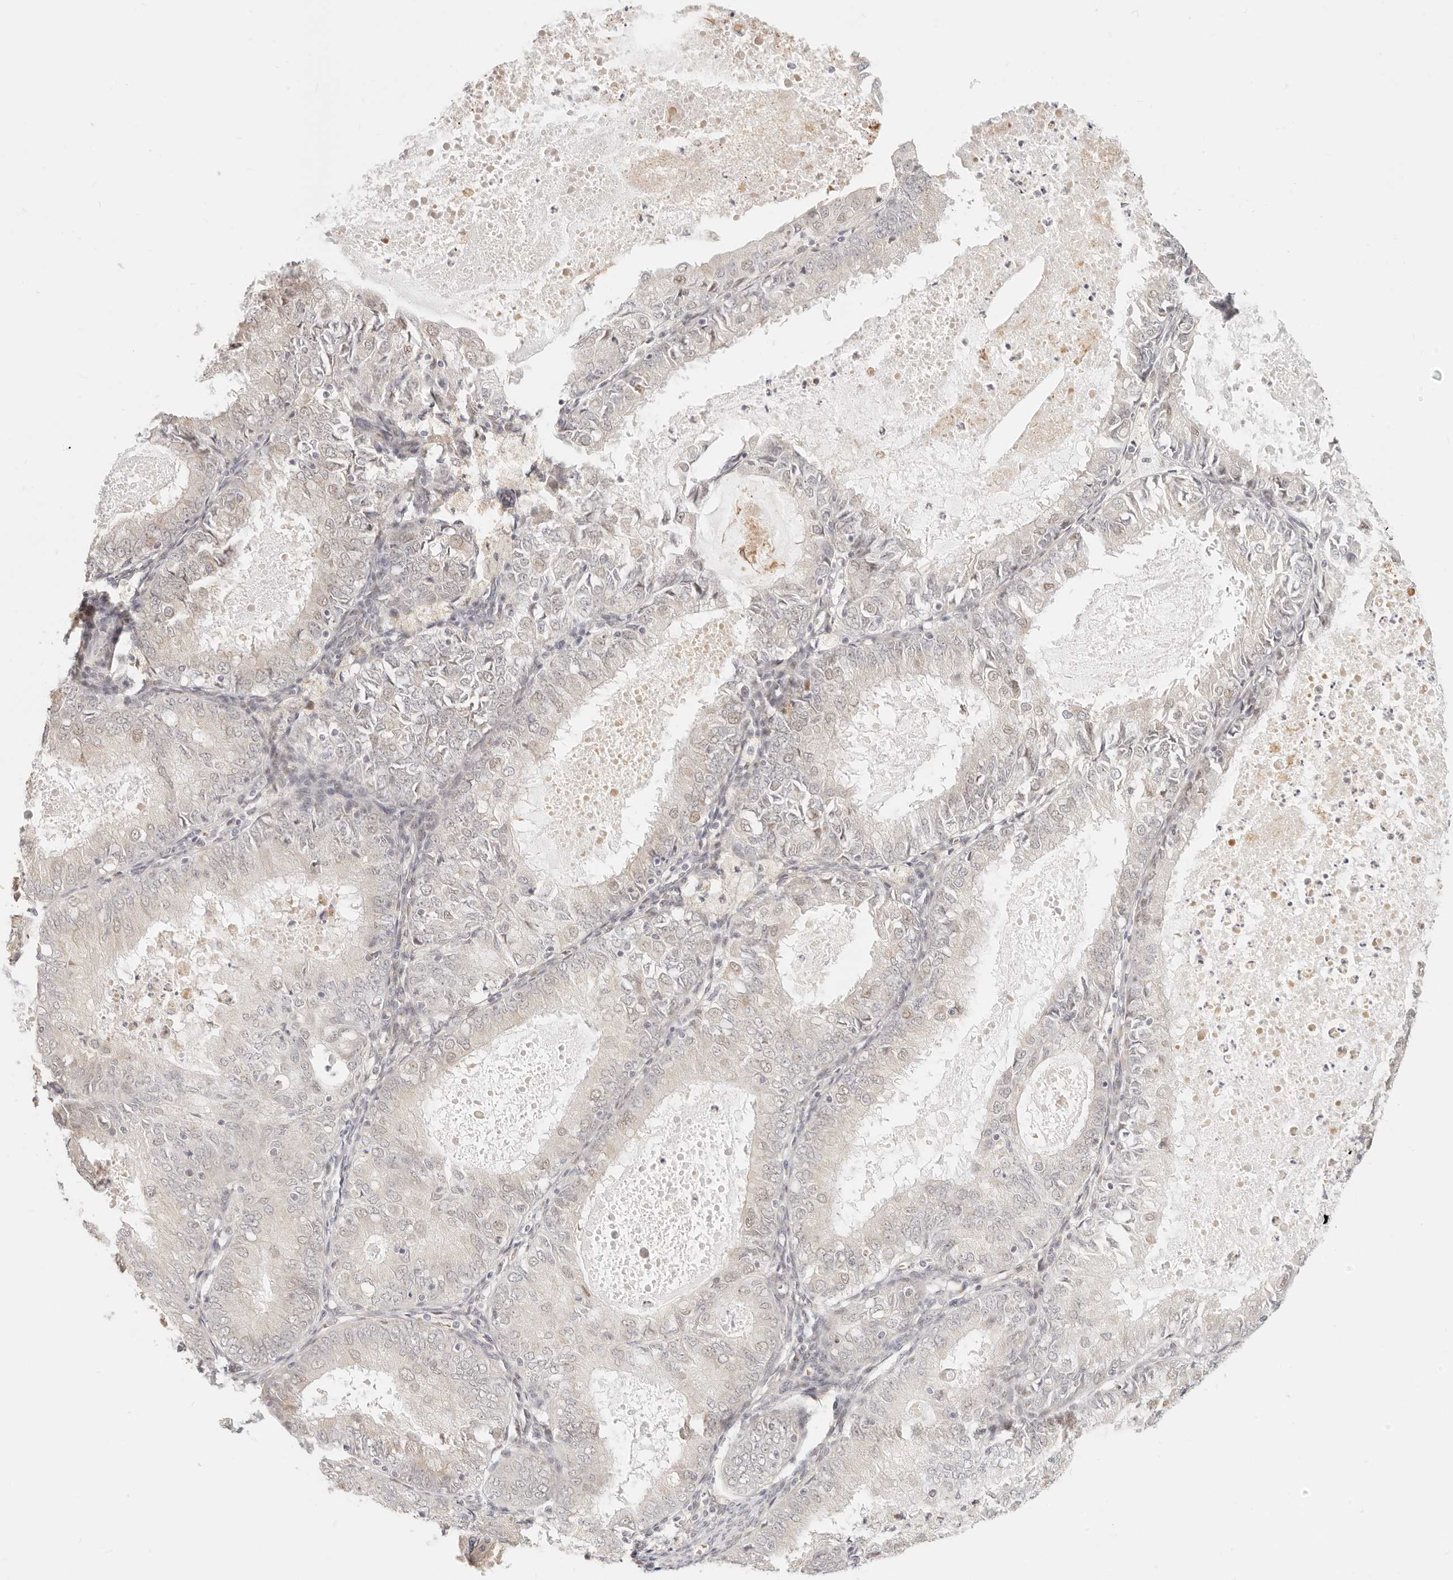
{"staining": {"intensity": "negative", "quantity": "none", "location": "none"}, "tissue": "endometrial cancer", "cell_type": "Tumor cells", "image_type": "cancer", "snomed": [{"axis": "morphology", "description": "Adenocarcinoma, NOS"}, {"axis": "topography", "description": "Endometrium"}], "caption": "High power microscopy histopathology image of an immunohistochemistry (IHC) histopathology image of endometrial cancer (adenocarcinoma), revealing no significant positivity in tumor cells.", "gene": "FAM20B", "patient": {"sex": "female", "age": 57}}